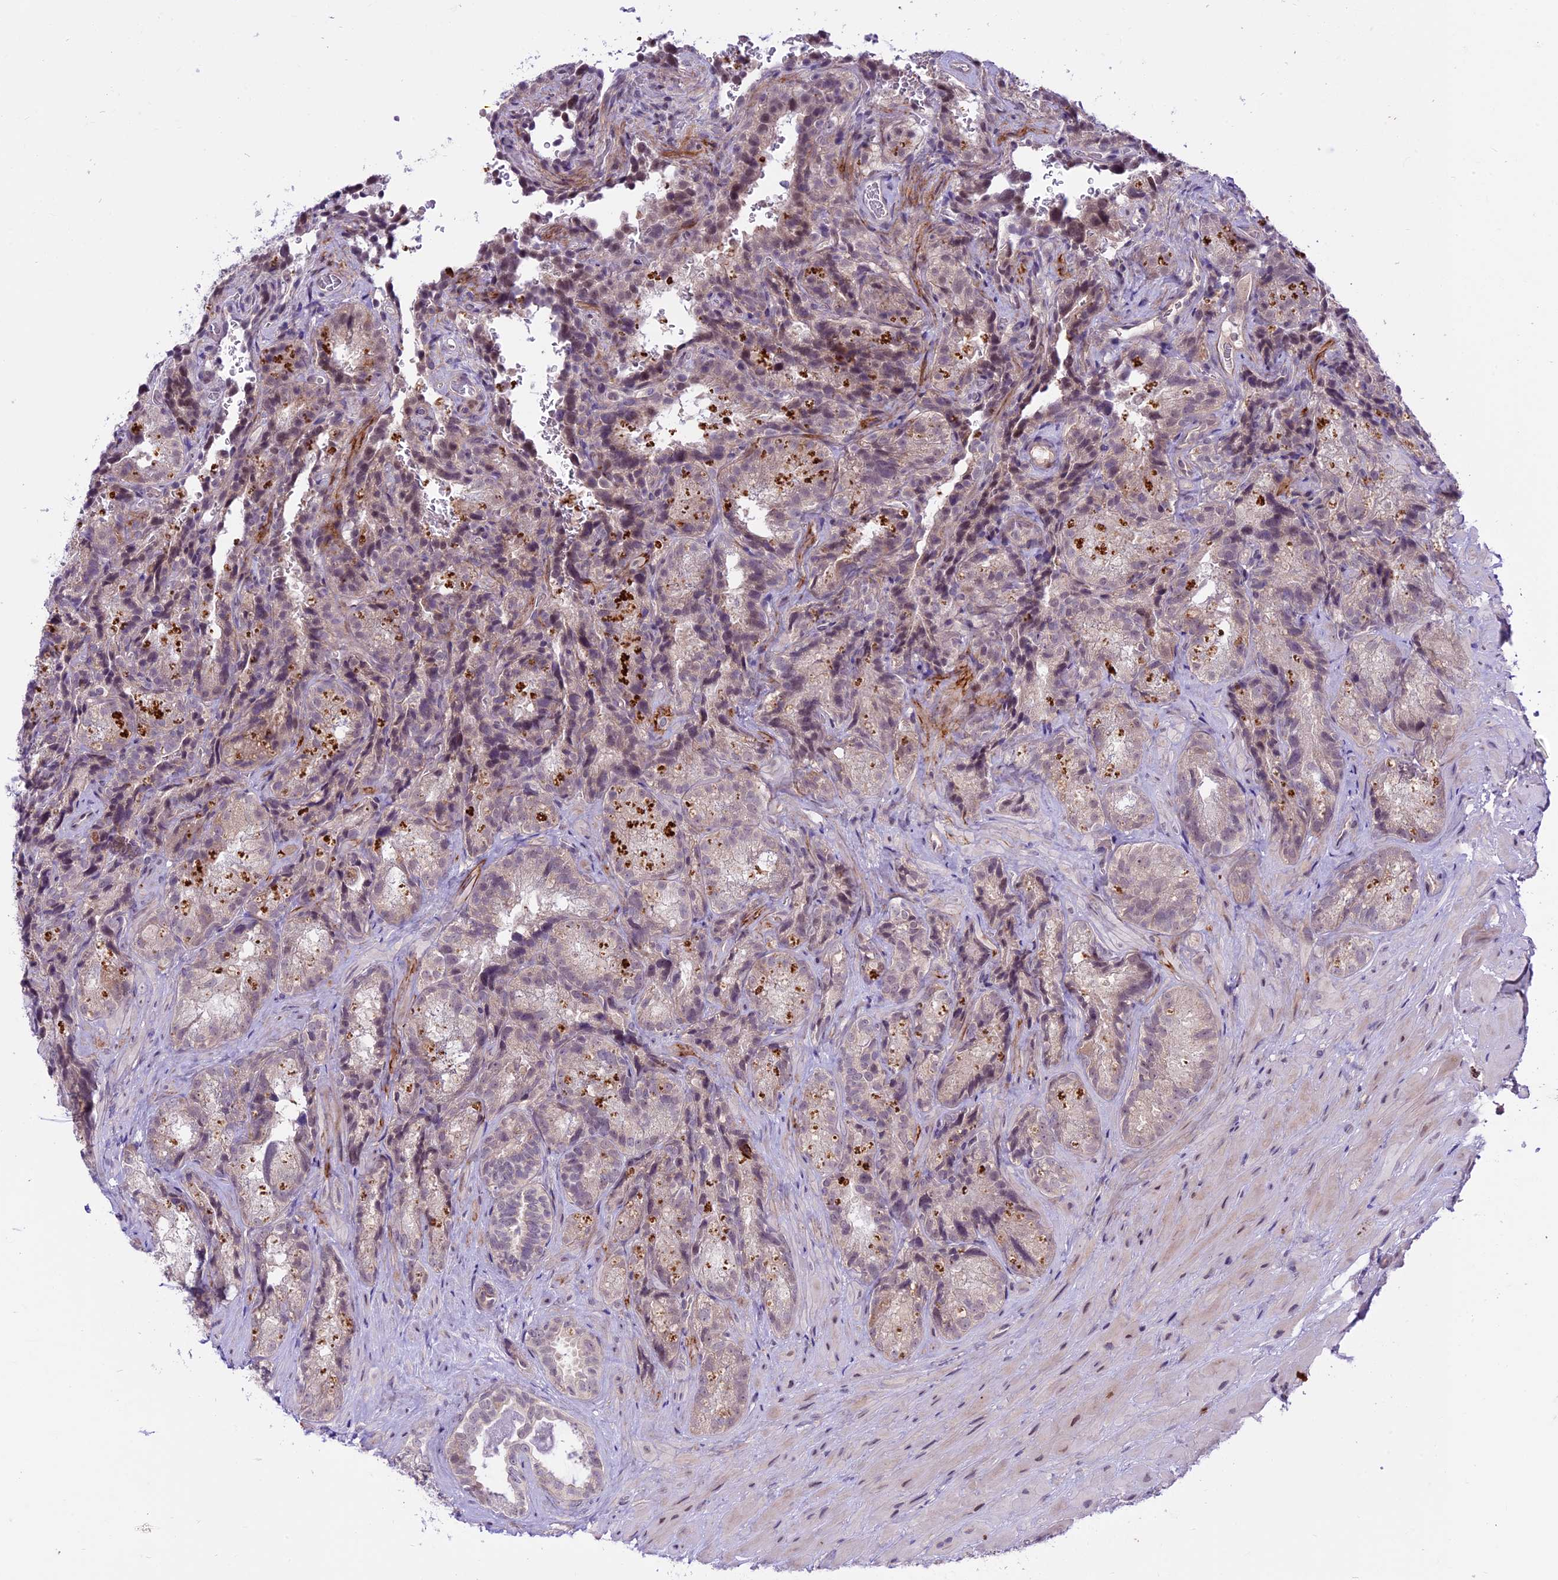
{"staining": {"intensity": "weak", "quantity": "25%-75%", "location": "nuclear"}, "tissue": "seminal vesicle", "cell_type": "Glandular cells", "image_type": "normal", "snomed": [{"axis": "morphology", "description": "Normal tissue, NOS"}, {"axis": "topography", "description": "Seminal veicle"}], "caption": "Seminal vesicle stained with immunohistochemistry displays weak nuclear staining in about 25%-75% of glandular cells. The protein is shown in brown color, while the nuclei are stained blue.", "gene": "SPRED1", "patient": {"sex": "male", "age": 58}}